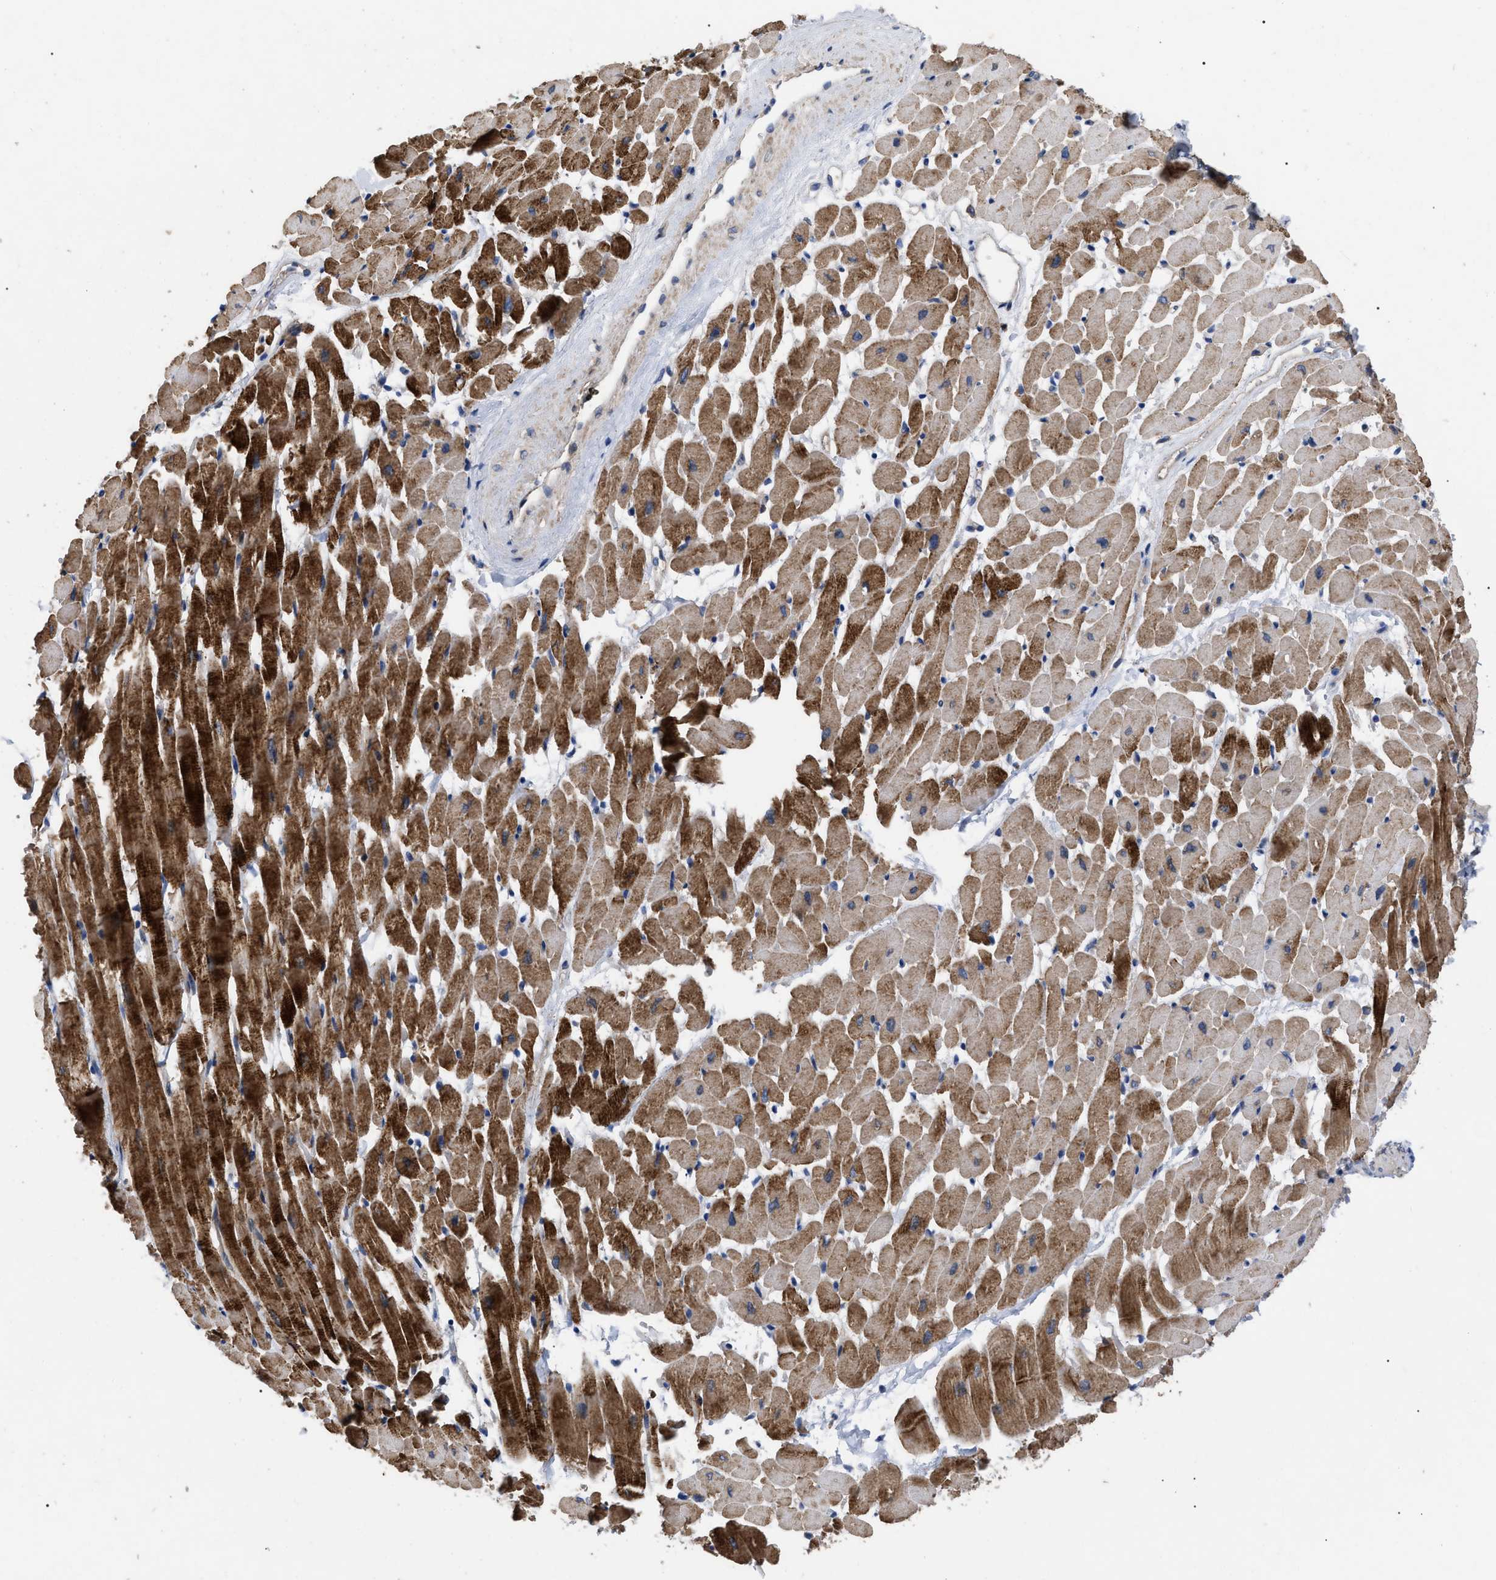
{"staining": {"intensity": "strong", "quantity": ">75%", "location": "cytoplasmic/membranous"}, "tissue": "heart muscle", "cell_type": "Cardiomyocytes", "image_type": "normal", "snomed": [{"axis": "morphology", "description": "Normal tissue, NOS"}, {"axis": "topography", "description": "Heart"}], "caption": "An image showing strong cytoplasmic/membranous staining in about >75% of cardiomyocytes in unremarkable heart muscle, as visualized by brown immunohistochemical staining.", "gene": "FAM171A2", "patient": {"sex": "male", "age": 45}}